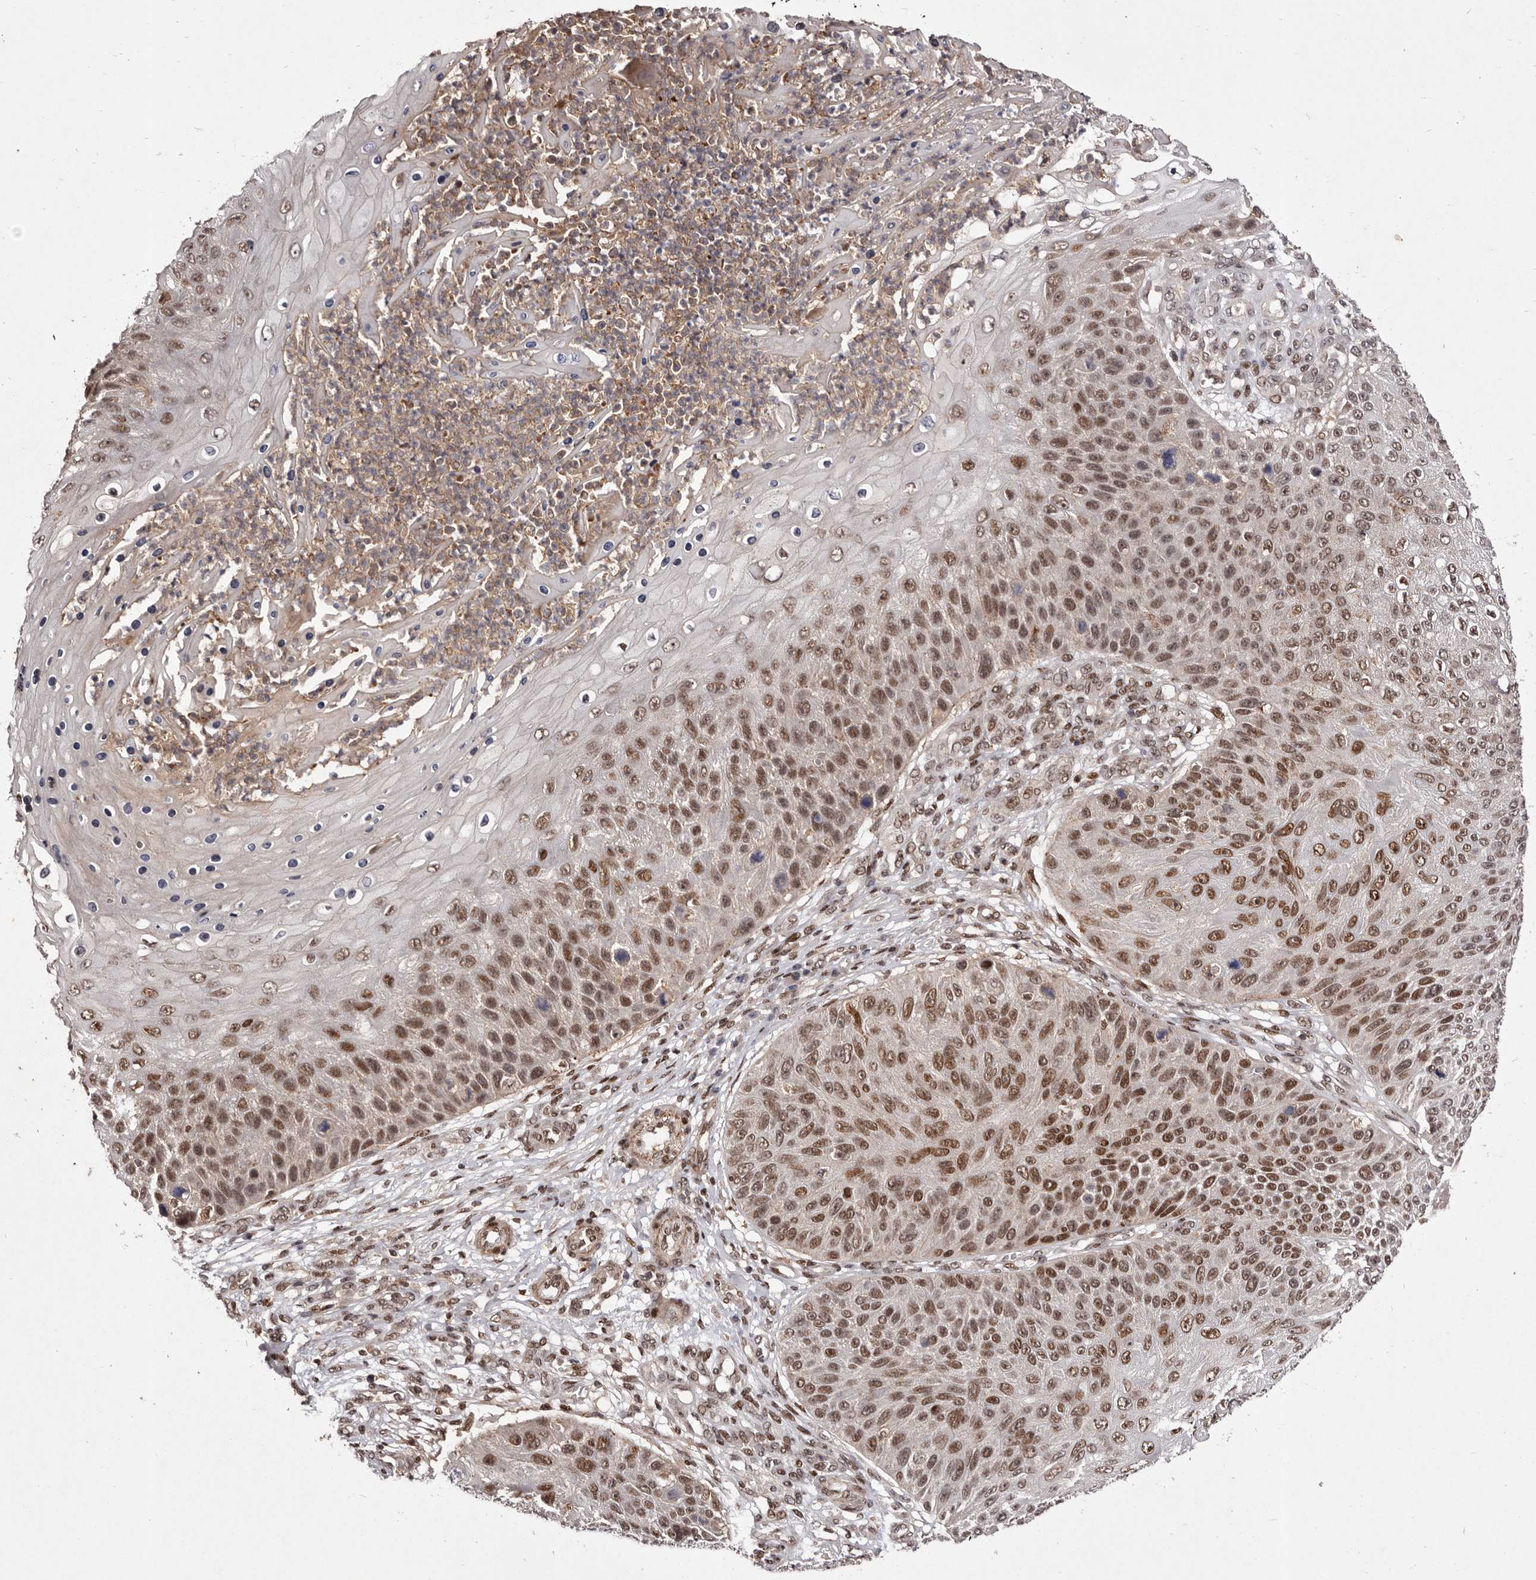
{"staining": {"intensity": "moderate", "quantity": ">75%", "location": "nuclear"}, "tissue": "skin cancer", "cell_type": "Tumor cells", "image_type": "cancer", "snomed": [{"axis": "morphology", "description": "Squamous cell carcinoma, NOS"}, {"axis": "topography", "description": "Skin"}], "caption": "Squamous cell carcinoma (skin) stained with a brown dye exhibits moderate nuclear positive positivity in approximately >75% of tumor cells.", "gene": "FBXO5", "patient": {"sex": "female", "age": 88}}